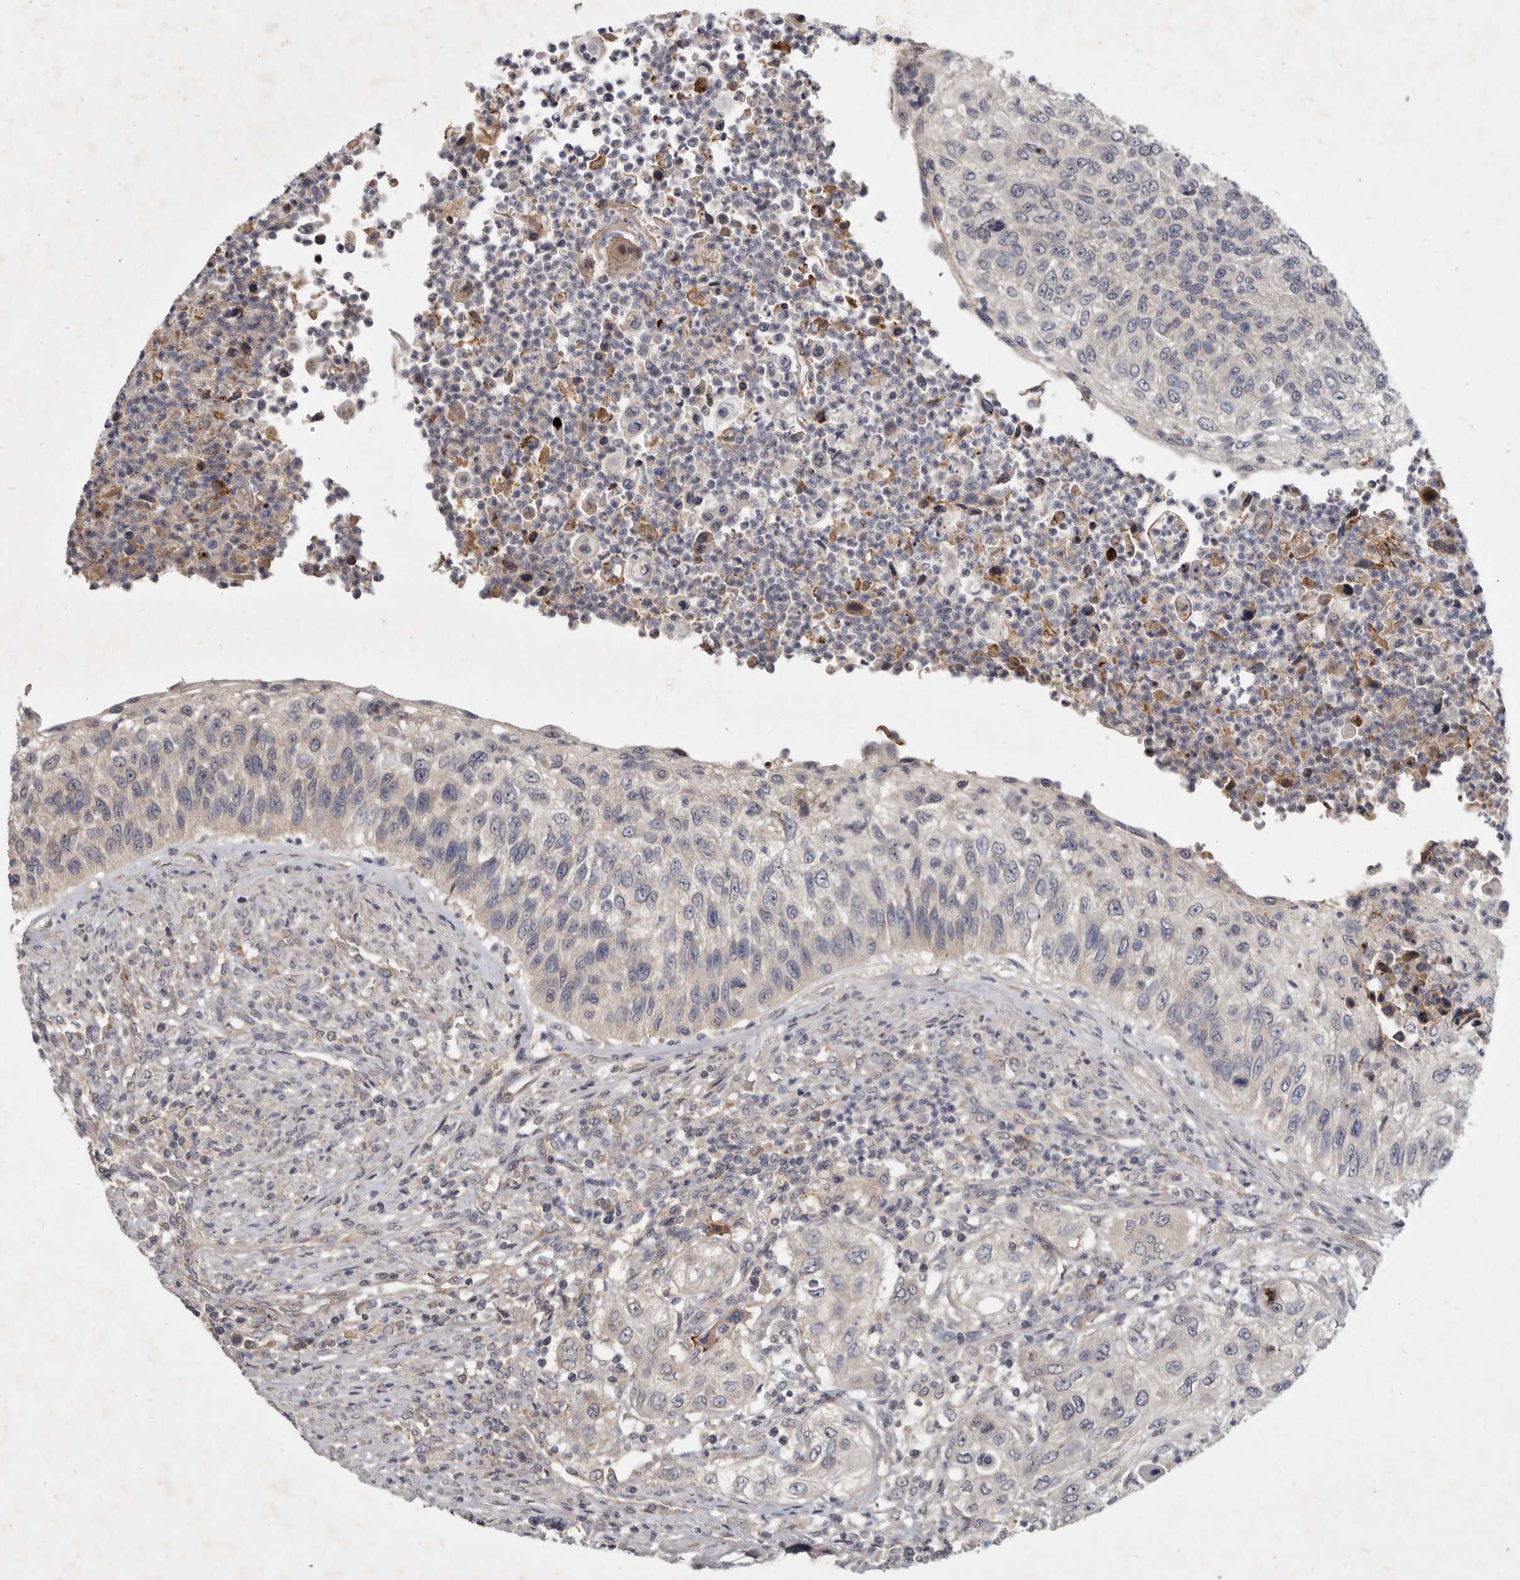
{"staining": {"intensity": "negative", "quantity": "none", "location": "none"}, "tissue": "urothelial cancer", "cell_type": "Tumor cells", "image_type": "cancer", "snomed": [{"axis": "morphology", "description": "Urothelial carcinoma, High grade"}, {"axis": "topography", "description": "Urinary bladder"}], "caption": "Photomicrograph shows no significant protein positivity in tumor cells of urothelial cancer.", "gene": "SLC22A1", "patient": {"sex": "female", "age": 60}}